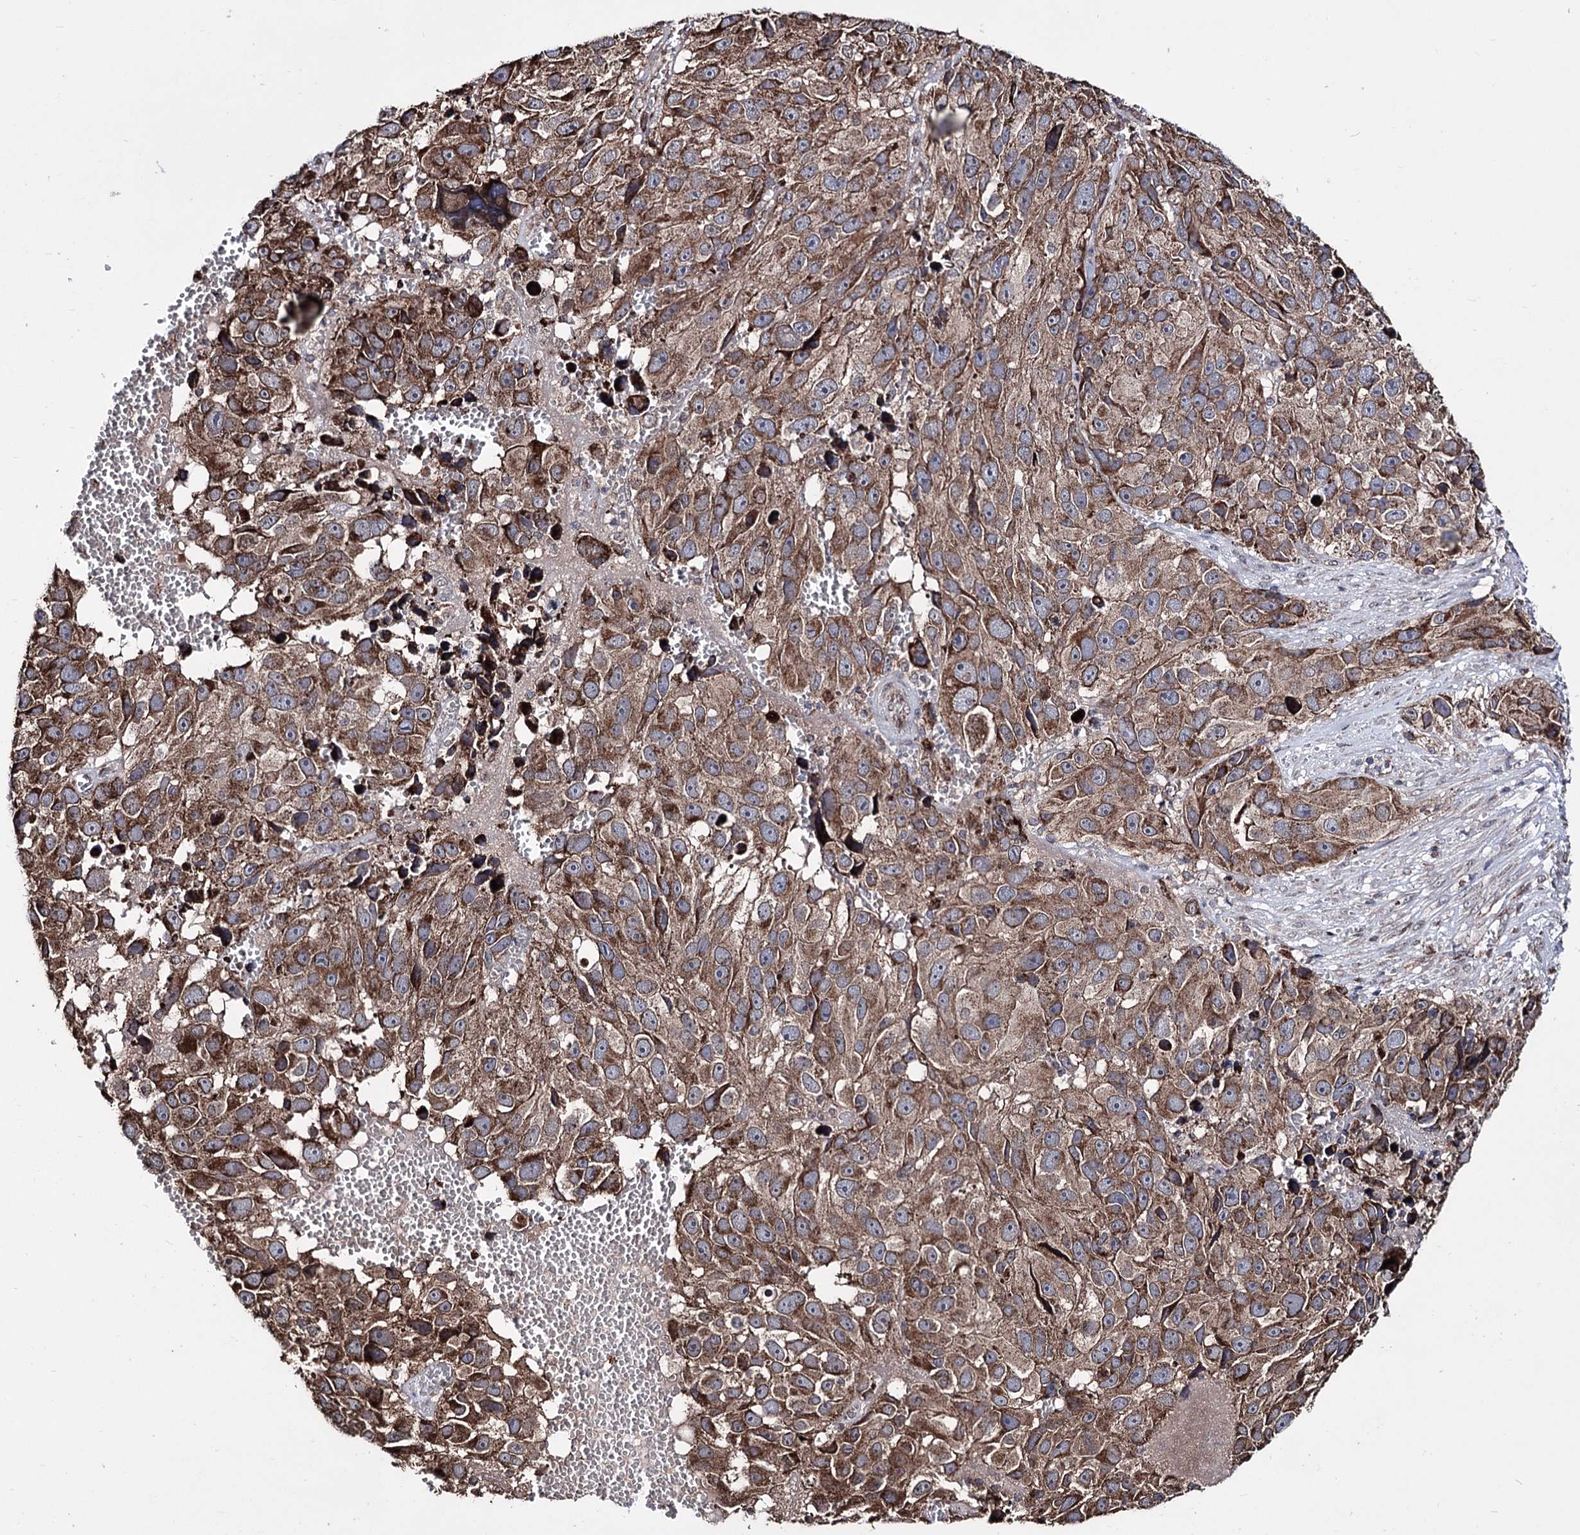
{"staining": {"intensity": "strong", "quantity": ">75%", "location": "cytoplasmic/membranous"}, "tissue": "melanoma", "cell_type": "Tumor cells", "image_type": "cancer", "snomed": [{"axis": "morphology", "description": "Malignant melanoma, NOS"}, {"axis": "topography", "description": "Skin"}], "caption": "Immunohistochemical staining of human malignant melanoma demonstrates high levels of strong cytoplasmic/membranous protein positivity in about >75% of tumor cells. The staining was performed using DAB to visualize the protein expression in brown, while the nuclei were stained in blue with hematoxylin (Magnification: 20x).", "gene": "CREB3L4", "patient": {"sex": "male", "age": 84}}